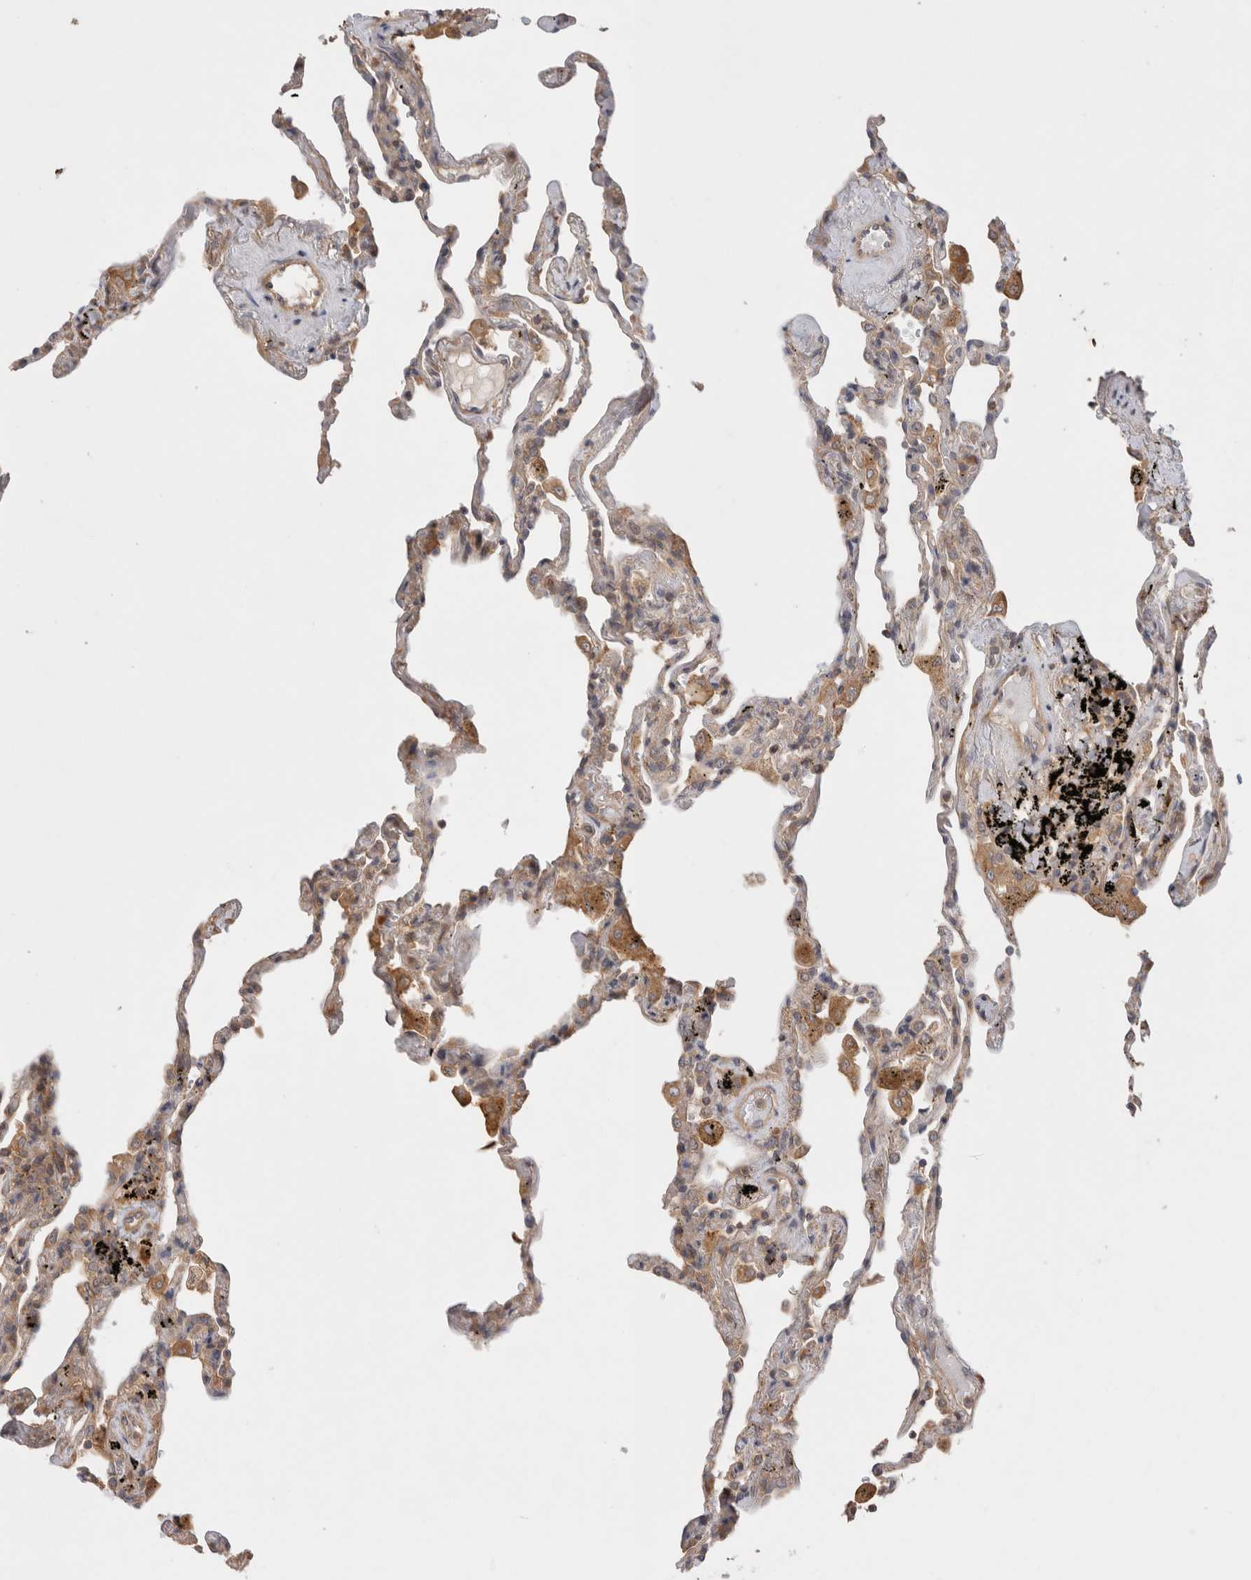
{"staining": {"intensity": "weak", "quantity": ">75%", "location": "cytoplasmic/membranous"}, "tissue": "lung", "cell_type": "Alveolar cells", "image_type": "normal", "snomed": [{"axis": "morphology", "description": "Normal tissue, NOS"}, {"axis": "topography", "description": "Lung"}], "caption": "The micrograph displays a brown stain indicating the presence of a protein in the cytoplasmic/membranous of alveolar cells in lung. (DAB = brown stain, brightfield microscopy at high magnification).", "gene": "VPS28", "patient": {"sex": "male", "age": 59}}